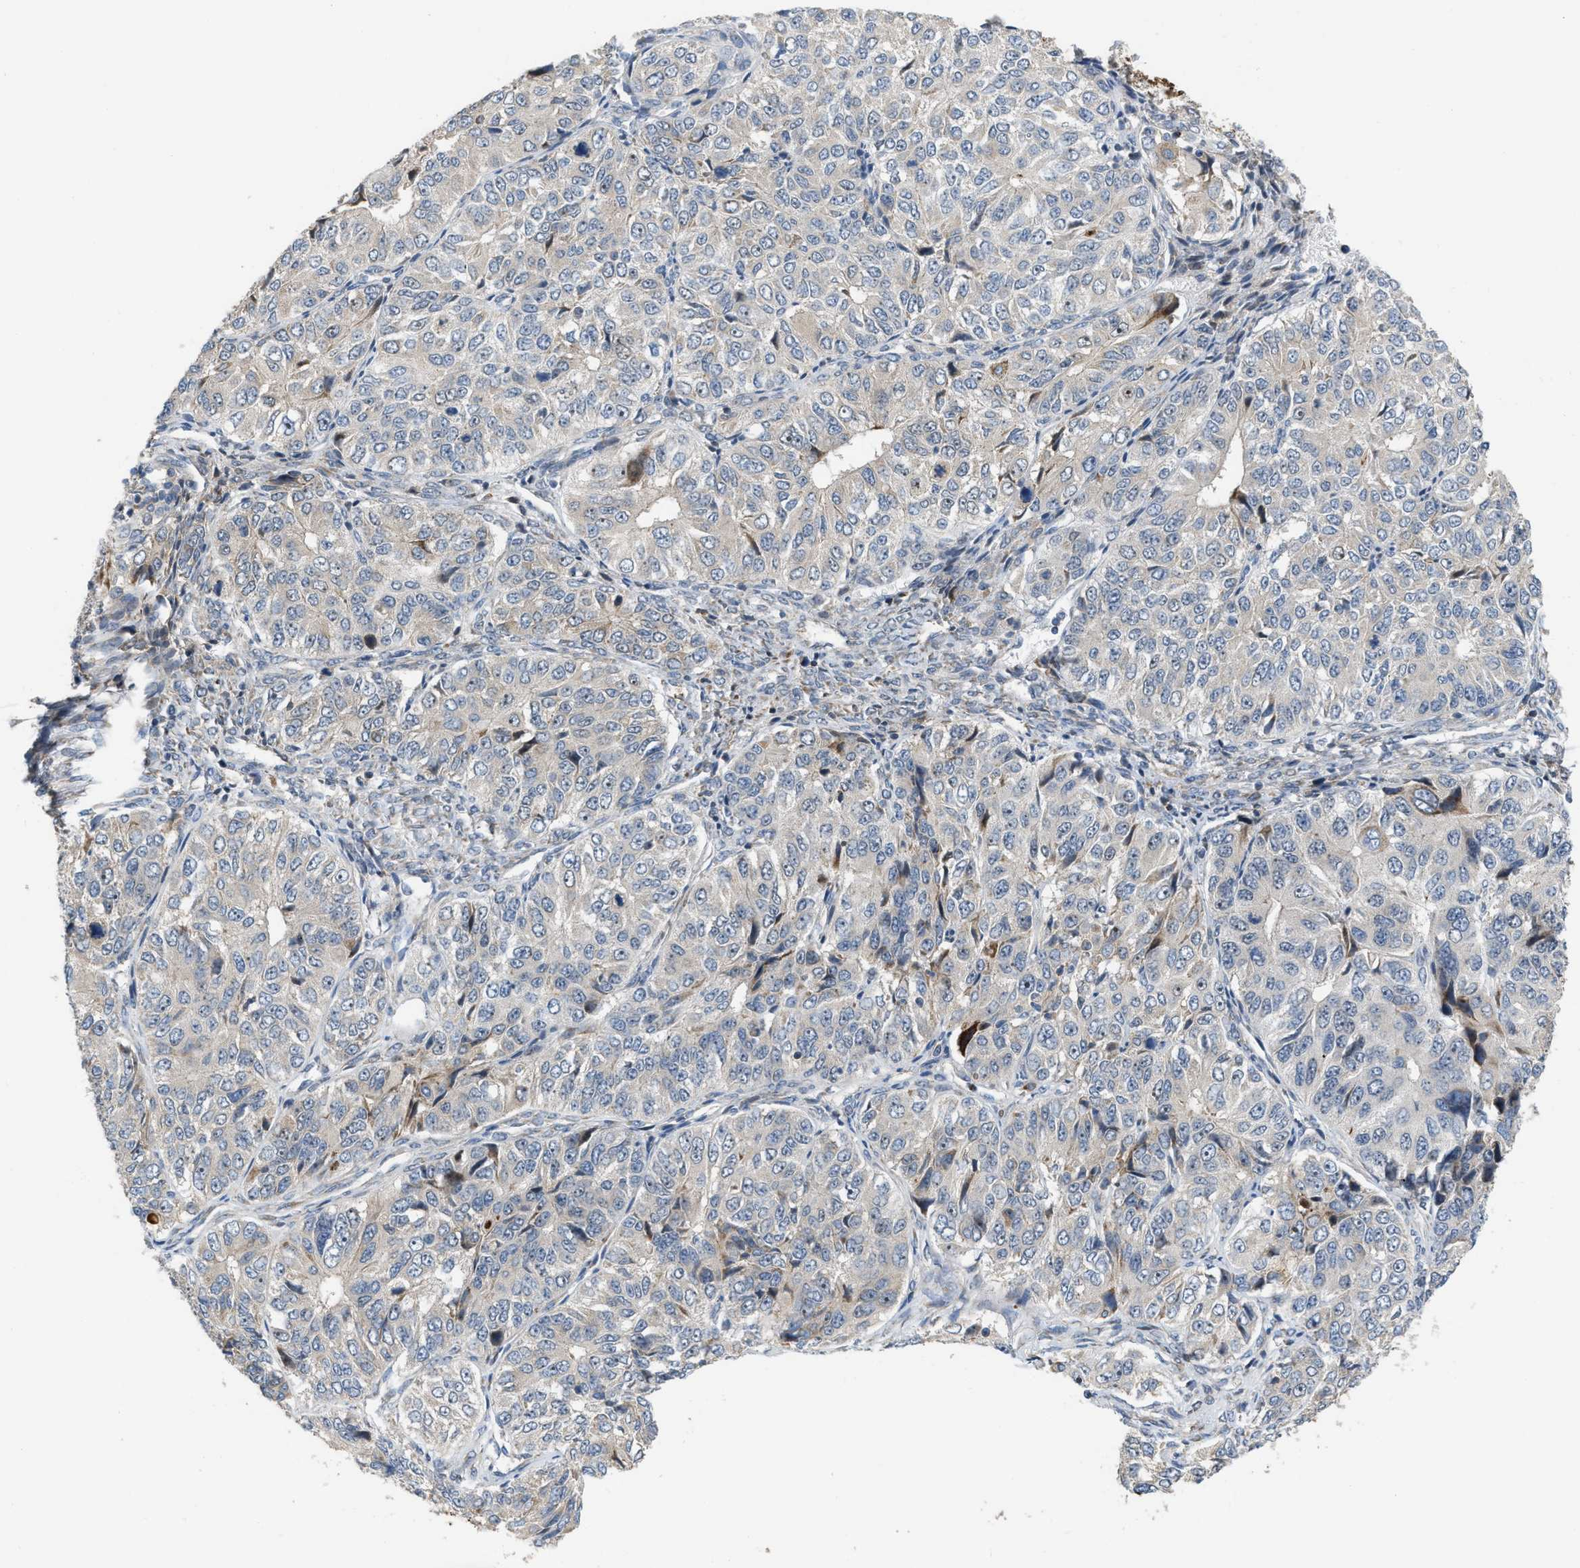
{"staining": {"intensity": "weak", "quantity": "<25%", "location": "cytoplasmic/membranous"}, "tissue": "ovarian cancer", "cell_type": "Tumor cells", "image_type": "cancer", "snomed": [{"axis": "morphology", "description": "Carcinoma, endometroid"}, {"axis": "topography", "description": "Ovary"}], "caption": "Immunohistochemistry (IHC) micrograph of human ovarian cancer (endometroid carcinoma) stained for a protein (brown), which exhibits no expression in tumor cells.", "gene": "DIPK1A", "patient": {"sex": "female", "age": 51}}